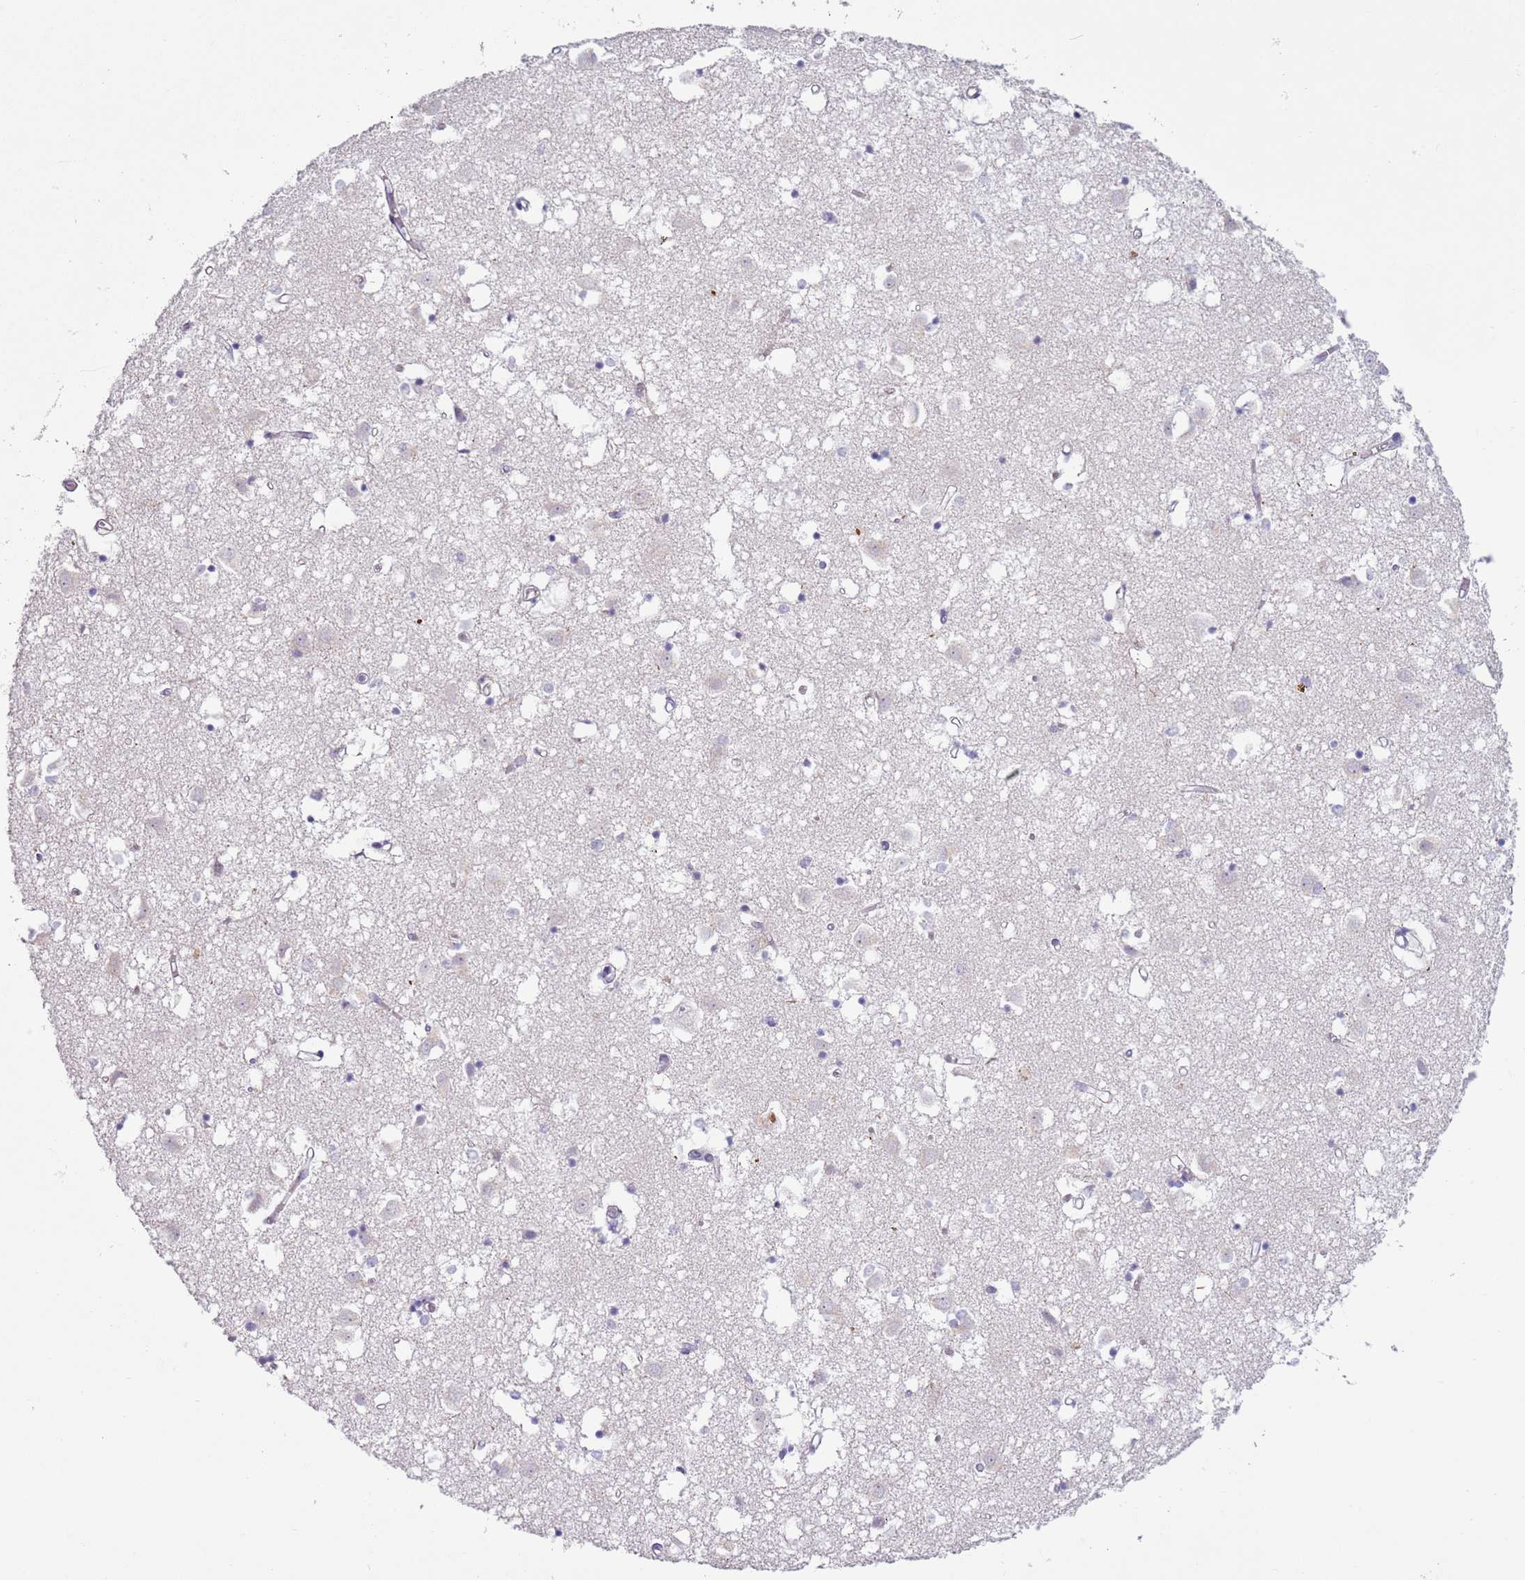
{"staining": {"intensity": "negative", "quantity": "none", "location": "none"}, "tissue": "caudate", "cell_type": "Glial cells", "image_type": "normal", "snomed": [{"axis": "morphology", "description": "Normal tissue, NOS"}, {"axis": "topography", "description": "Lateral ventricle wall"}], "caption": "High magnification brightfield microscopy of benign caudate stained with DAB (brown) and counterstained with hematoxylin (blue): glial cells show no significant staining. (DAB (3,3'-diaminobenzidine) IHC with hematoxylin counter stain).", "gene": "ZNF239", "patient": {"sex": "male", "age": 70}}